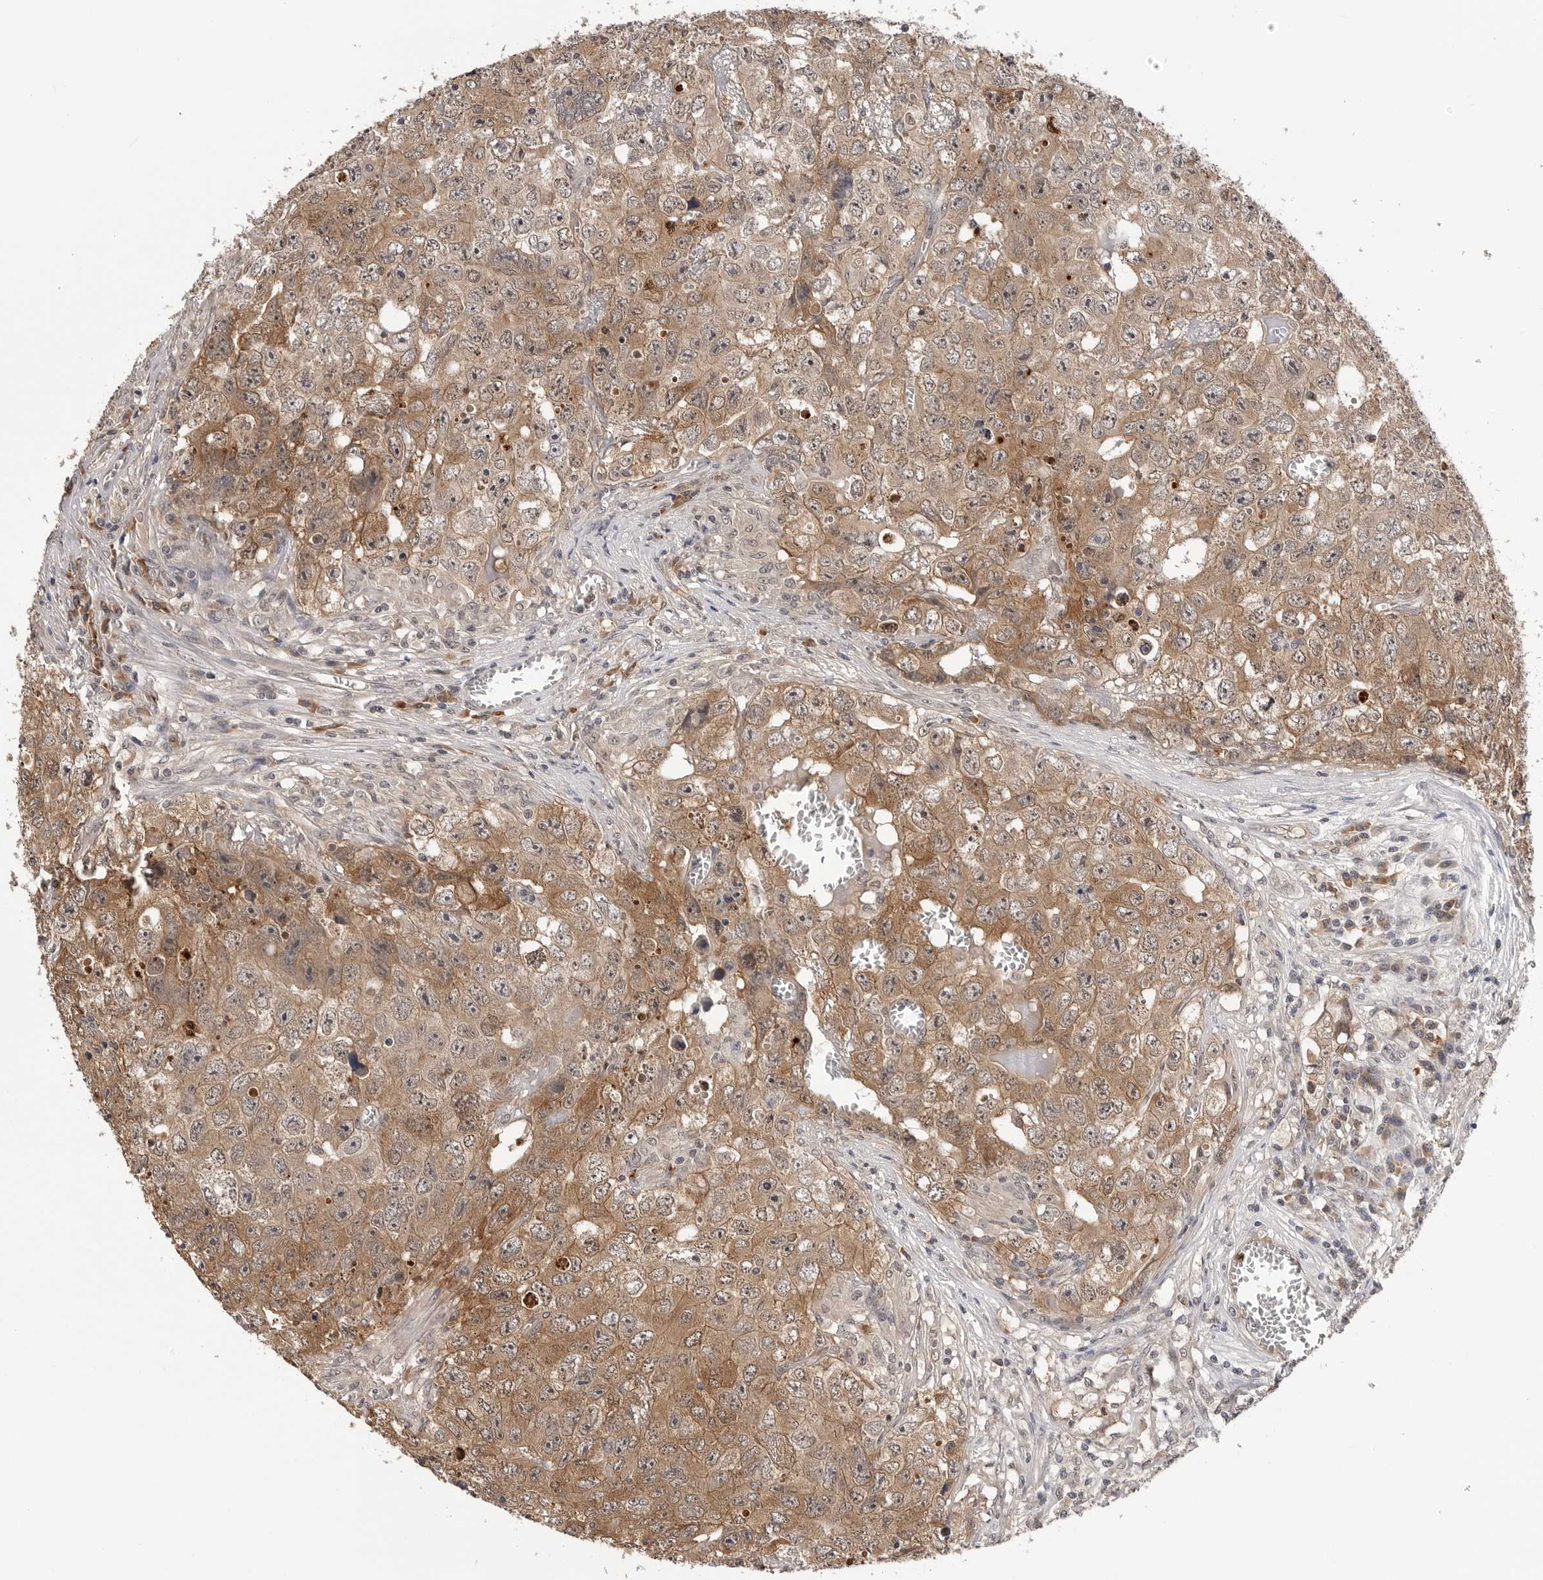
{"staining": {"intensity": "moderate", "quantity": ">75%", "location": "cytoplasmic/membranous"}, "tissue": "testis cancer", "cell_type": "Tumor cells", "image_type": "cancer", "snomed": [{"axis": "morphology", "description": "Seminoma, NOS"}, {"axis": "morphology", "description": "Carcinoma, Embryonal, NOS"}, {"axis": "topography", "description": "Testis"}], "caption": "Immunohistochemistry (IHC) (DAB (3,3'-diaminobenzidine)) staining of human testis cancer (embryonal carcinoma) exhibits moderate cytoplasmic/membranous protein positivity in about >75% of tumor cells.", "gene": "TRMT13", "patient": {"sex": "male", "age": 43}}